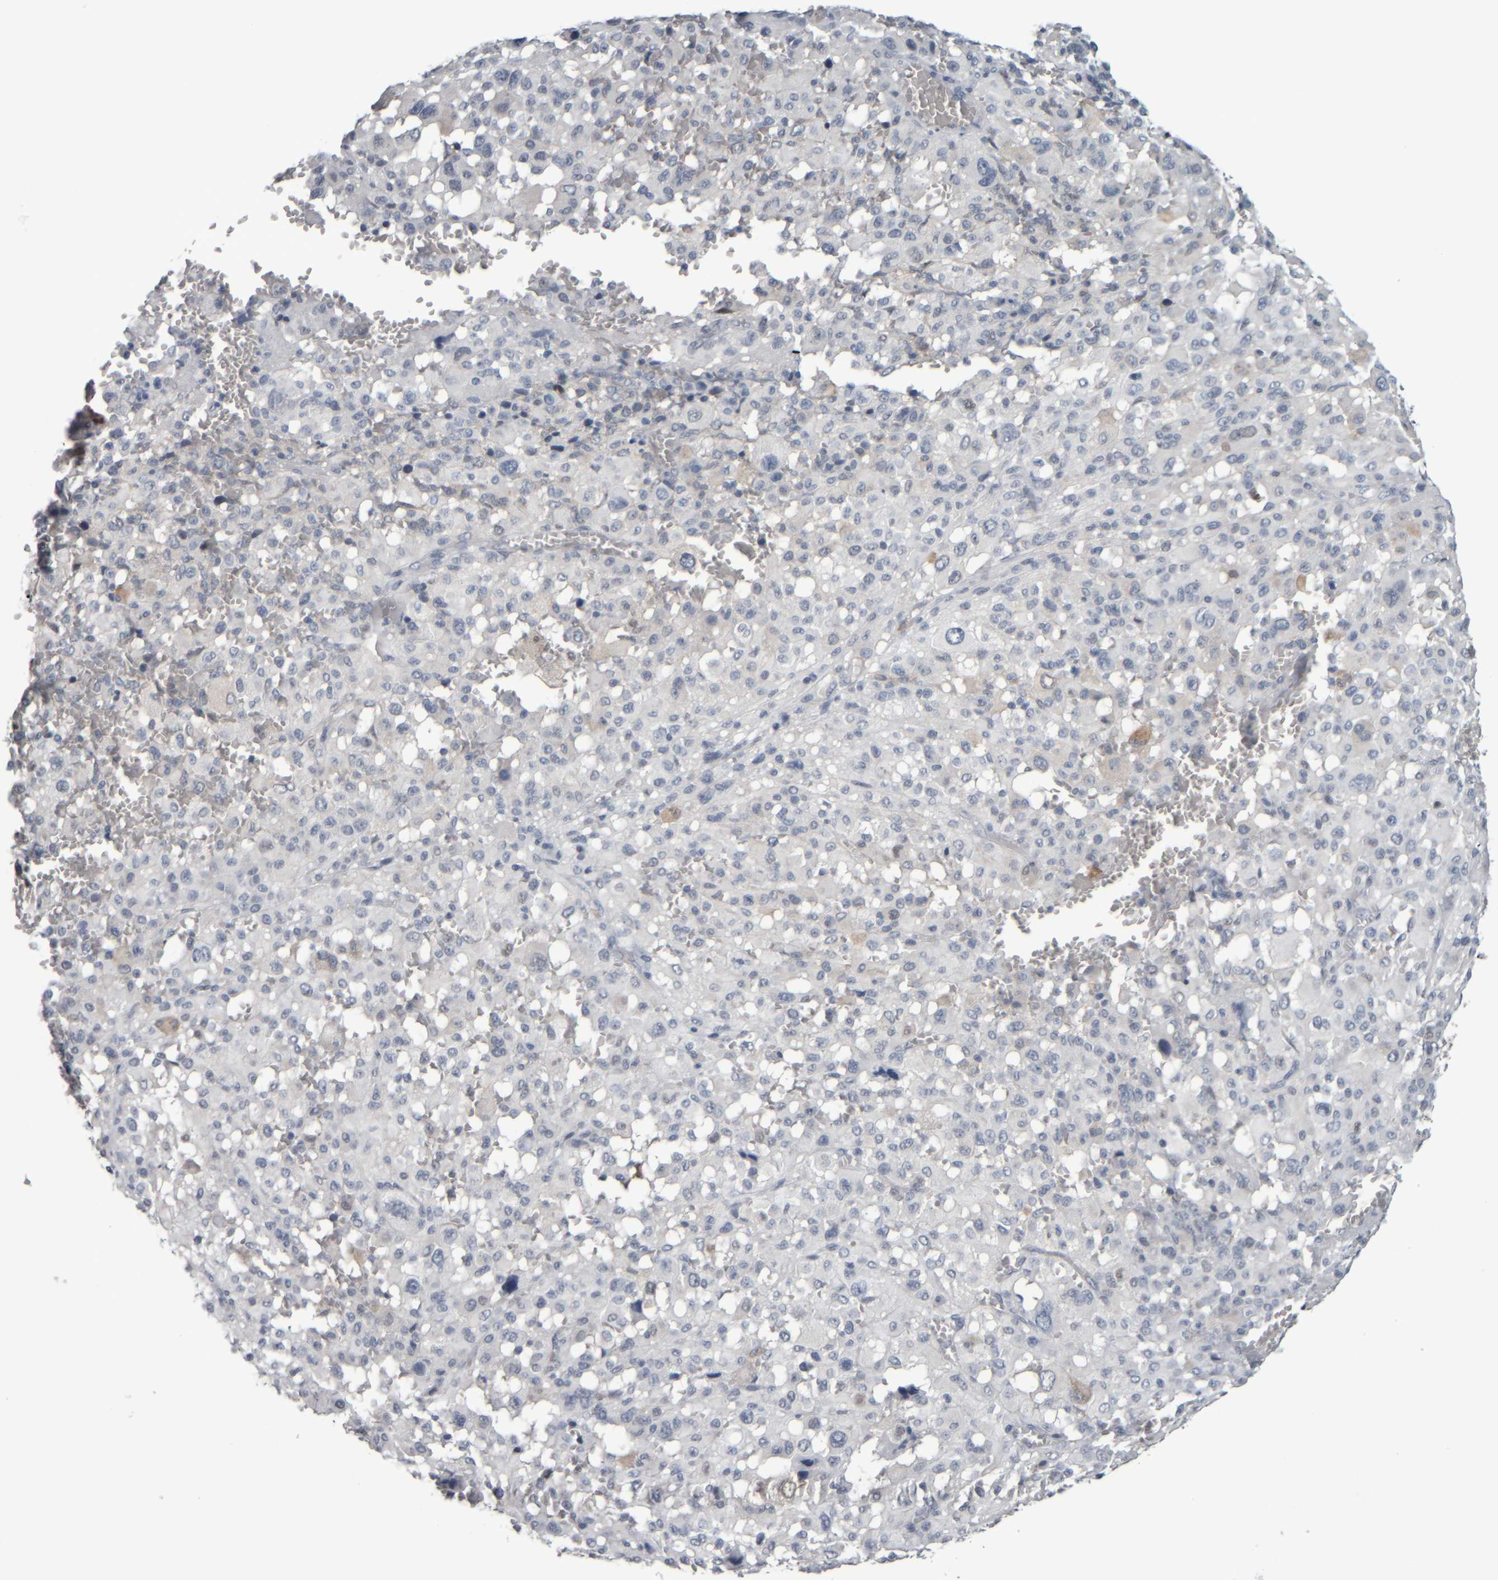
{"staining": {"intensity": "negative", "quantity": "none", "location": "none"}, "tissue": "melanoma", "cell_type": "Tumor cells", "image_type": "cancer", "snomed": [{"axis": "morphology", "description": "Malignant melanoma, Metastatic site"}, {"axis": "topography", "description": "Skin"}], "caption": "Tumor cells show no significant protein staining in malignant melanoma (metastatic site). (DAB immunohistochemistry visualized using brightfield microscopy, high magnification).", "gene": "COL14A1", "patient": {"sex": "female", "age": 74}}